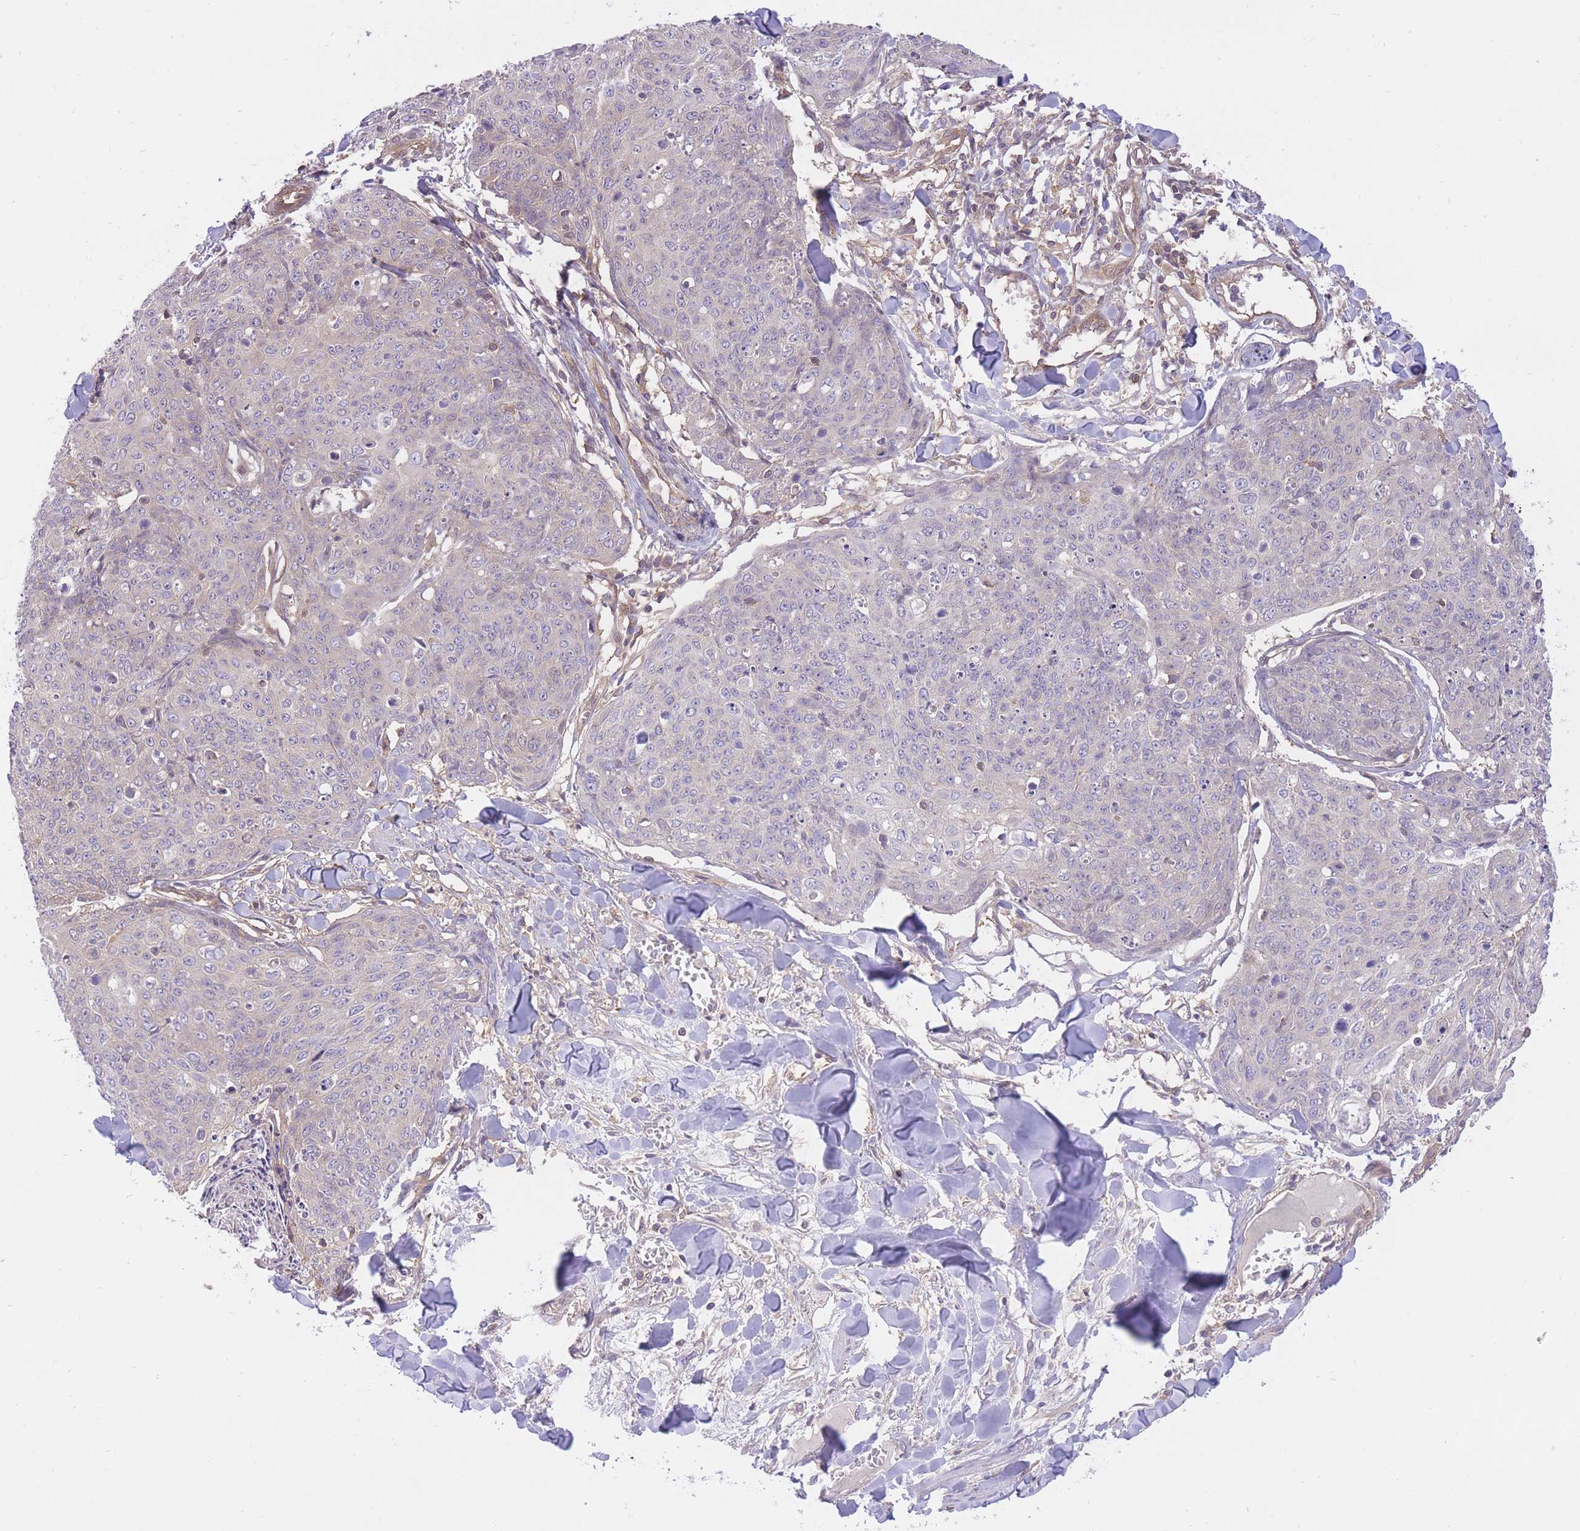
{"staining": {"intensity": "negative", "quantity": "none", "location": "none"}, "tissue": "skin cancer", "cell_type": "Tumor cells", "image_type": "cancer", "snomed": [{"axis": "morphology", "description": "Squamous cell carcinoma, NOS"}, {"axis": "topography", "description": "Skin"}, {"axis": "topography", "description": "Vulva"}], "caption": "This image is of squamous cell carcinoma (skin) stained with immunohistochemistry (IHC) to label a protein in brown with the nuclei are counter-stained blue. There is no expression in tumor cells.", "gene": "PREP", "patient": {"sex": "female", "age": 85}}